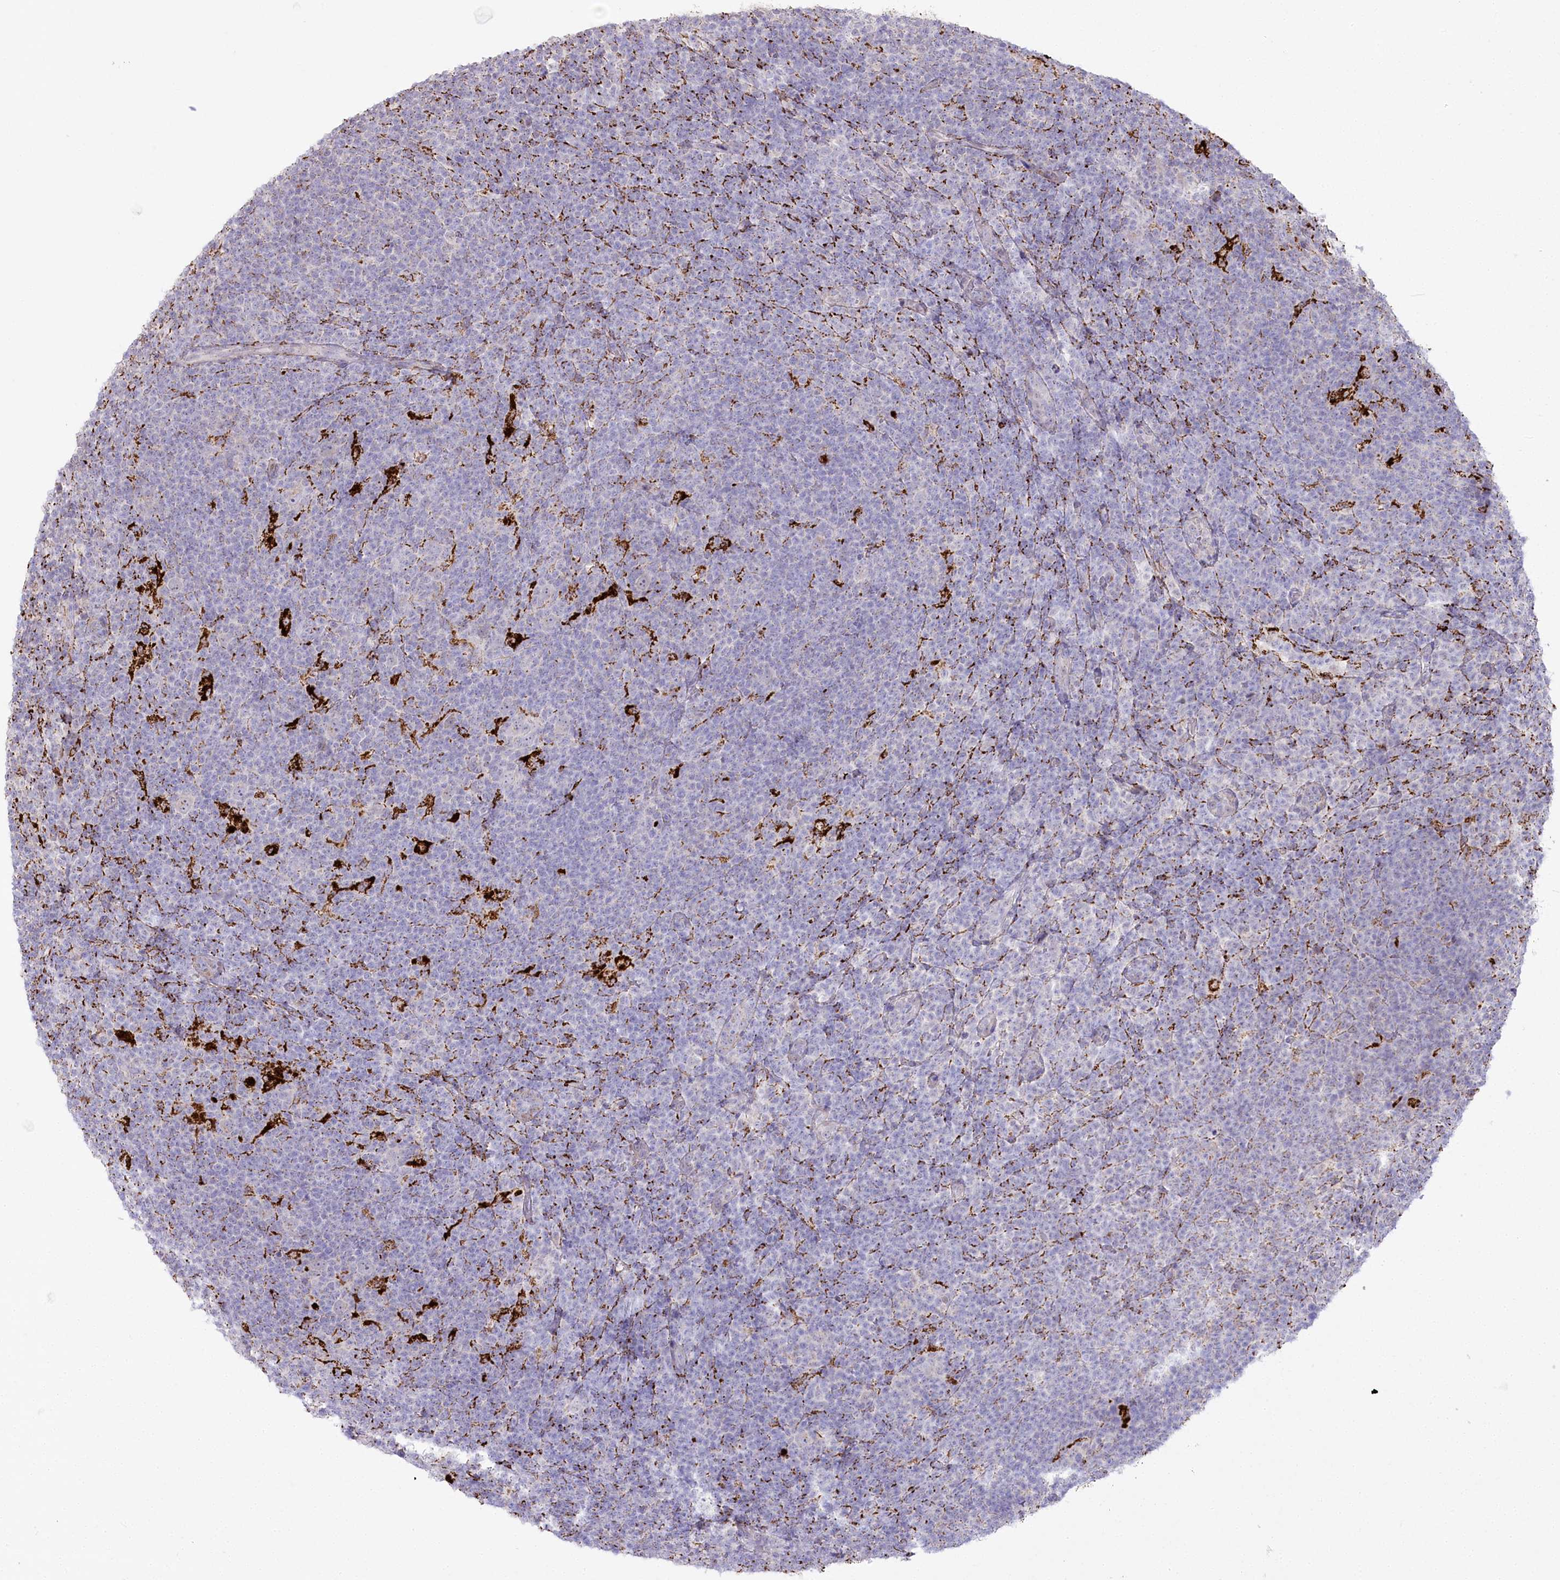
{"staining": {"intensity": "negative", "quantity": "none", "location": "none"}, "tissue": "lymphoma", "cell_type": "Tumor cells", "image_type": "cancer", "snomed": [{"axis": "morphology", "description": "Hodgkin's disease, NOS"}, {"axis": "topography", "description": "Lymph node"}], "caption": "Immunohistochemistry of human lymphoma exhibits no staining in tumor cells.", "gene": "CEP164", "patient": {"sex": "female", "age": 57}}